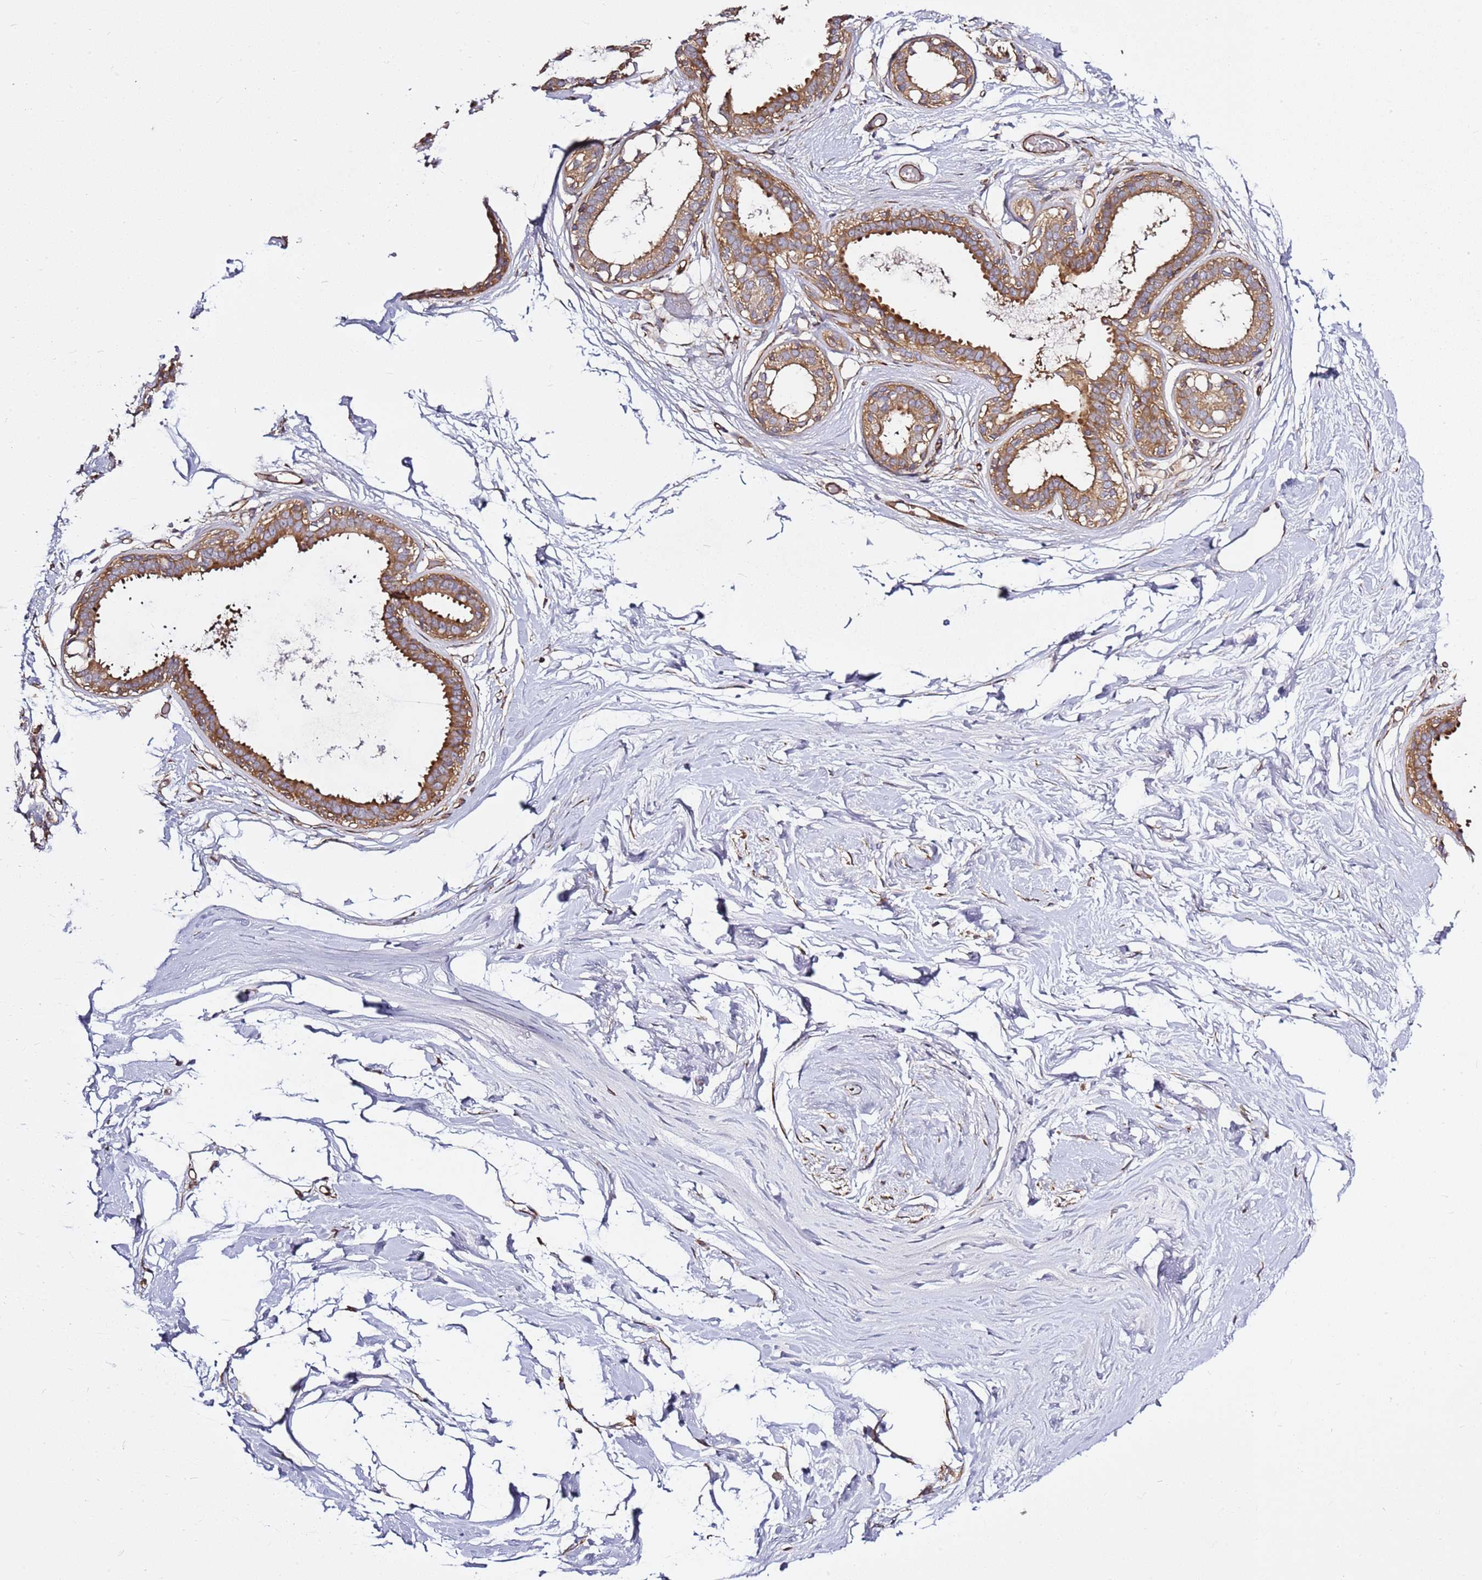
{"staining": {"intensity": "moderate", "quantity": "<25%", "location": "cytoplasmic/membranous"}, "tissue": "breast", "cell_type": "Adipocytes", "image_type": "normal", "snomed": [{"axis": "morphology", "description": "Normal tissue, NOS"}, {"axis": "topography", "description": "Breast"}], "caption": "The histopathology image reveals staining of unremarkable breast, revealing moderate cytoplasmic/membranous protein positivity (brown color) within adipocytes. Ihc stains the protein in brown and the nuclei are stained blue.", "gene": "GNL1", "patient": {"sex": "female", "age": 45}}